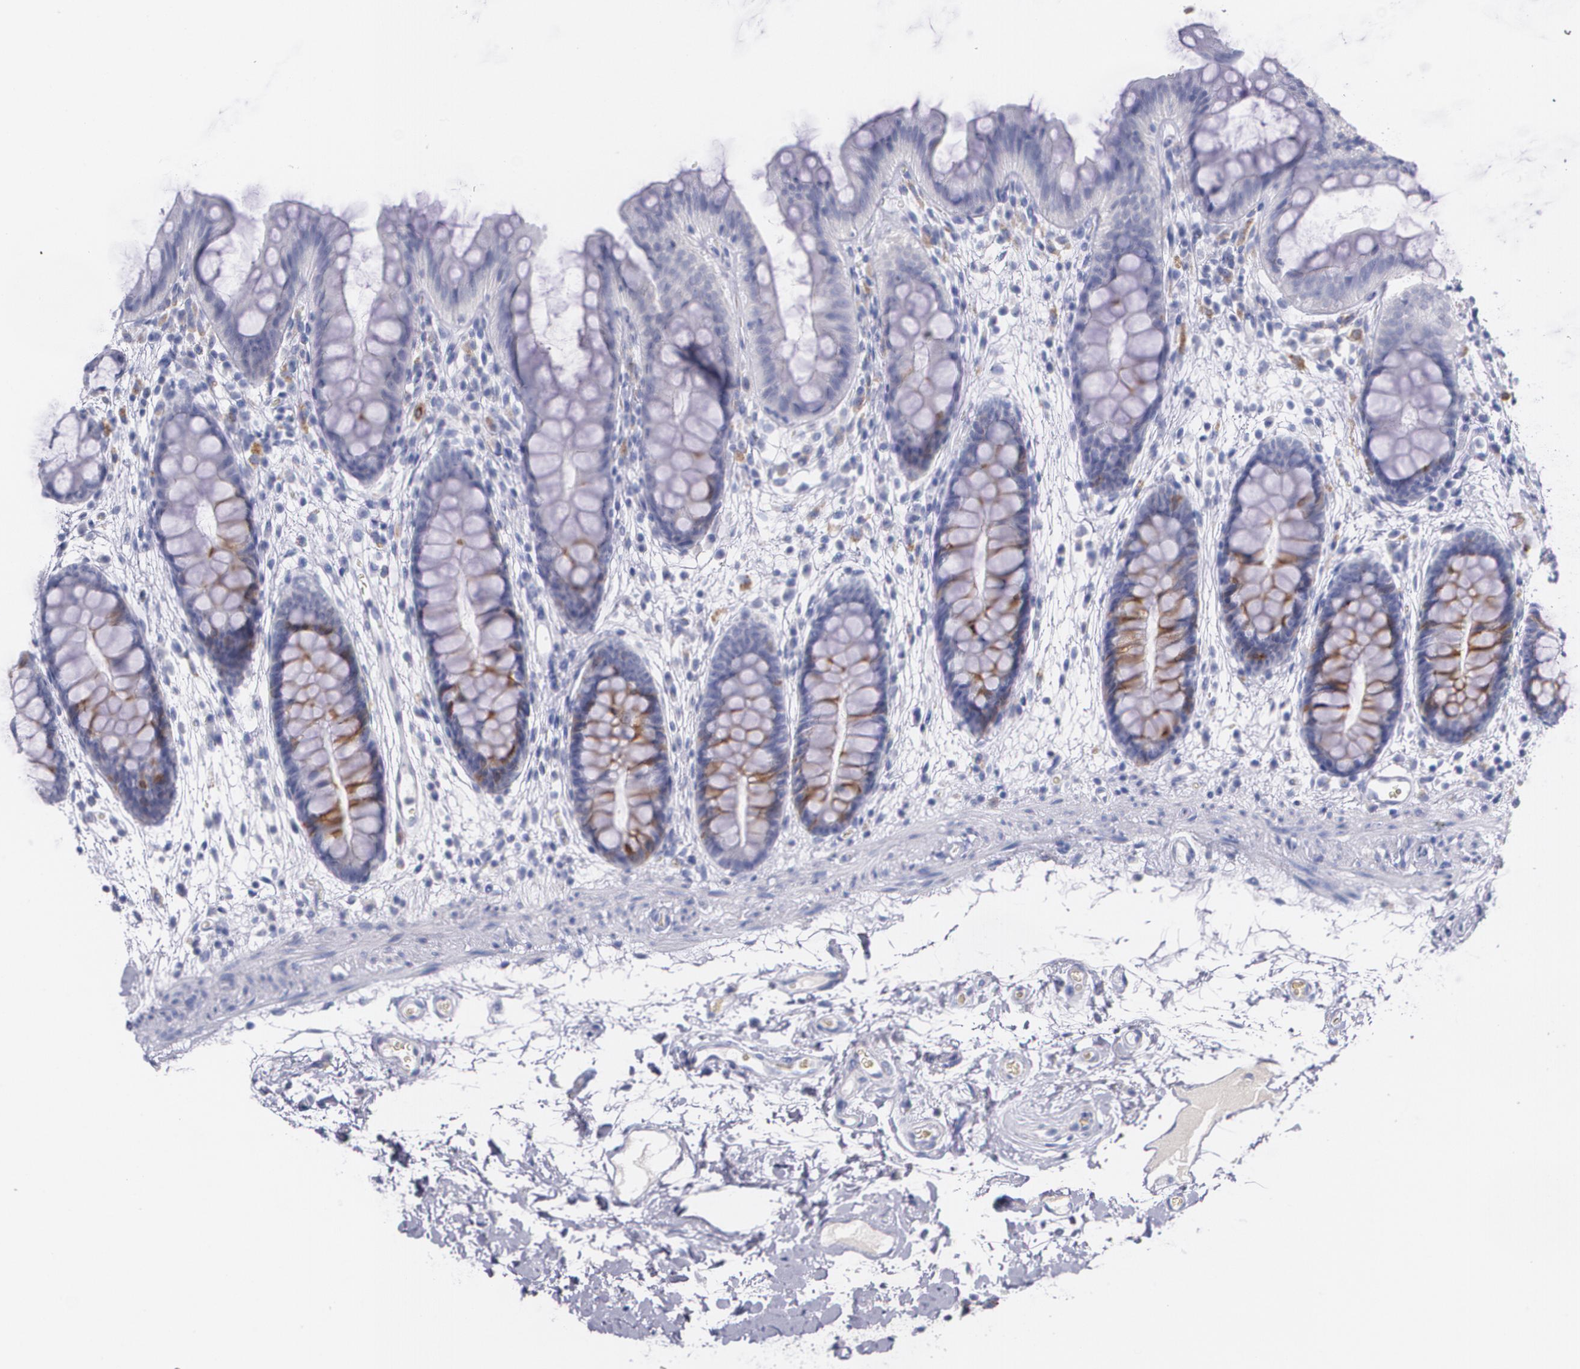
{"staining": {"intensity": "negative", "quantity": "none", "location": "none"}, "tissue": "colon", "cell_type": "Endothelial cells", "image_type": "normal", "snomed": [{"axis": "morphology", "description": "Normal tissue, NOS"}, {"axis": "topography", "description": "Smooth muscle"}, {"axis": "topography", "description": "Colon"}], "caption": "Immunohistochemical staining of benign colon displays no significant staining in endothelial cells.", "gene": "HMMR", "patient": {"sex": "male", "age": 67}}